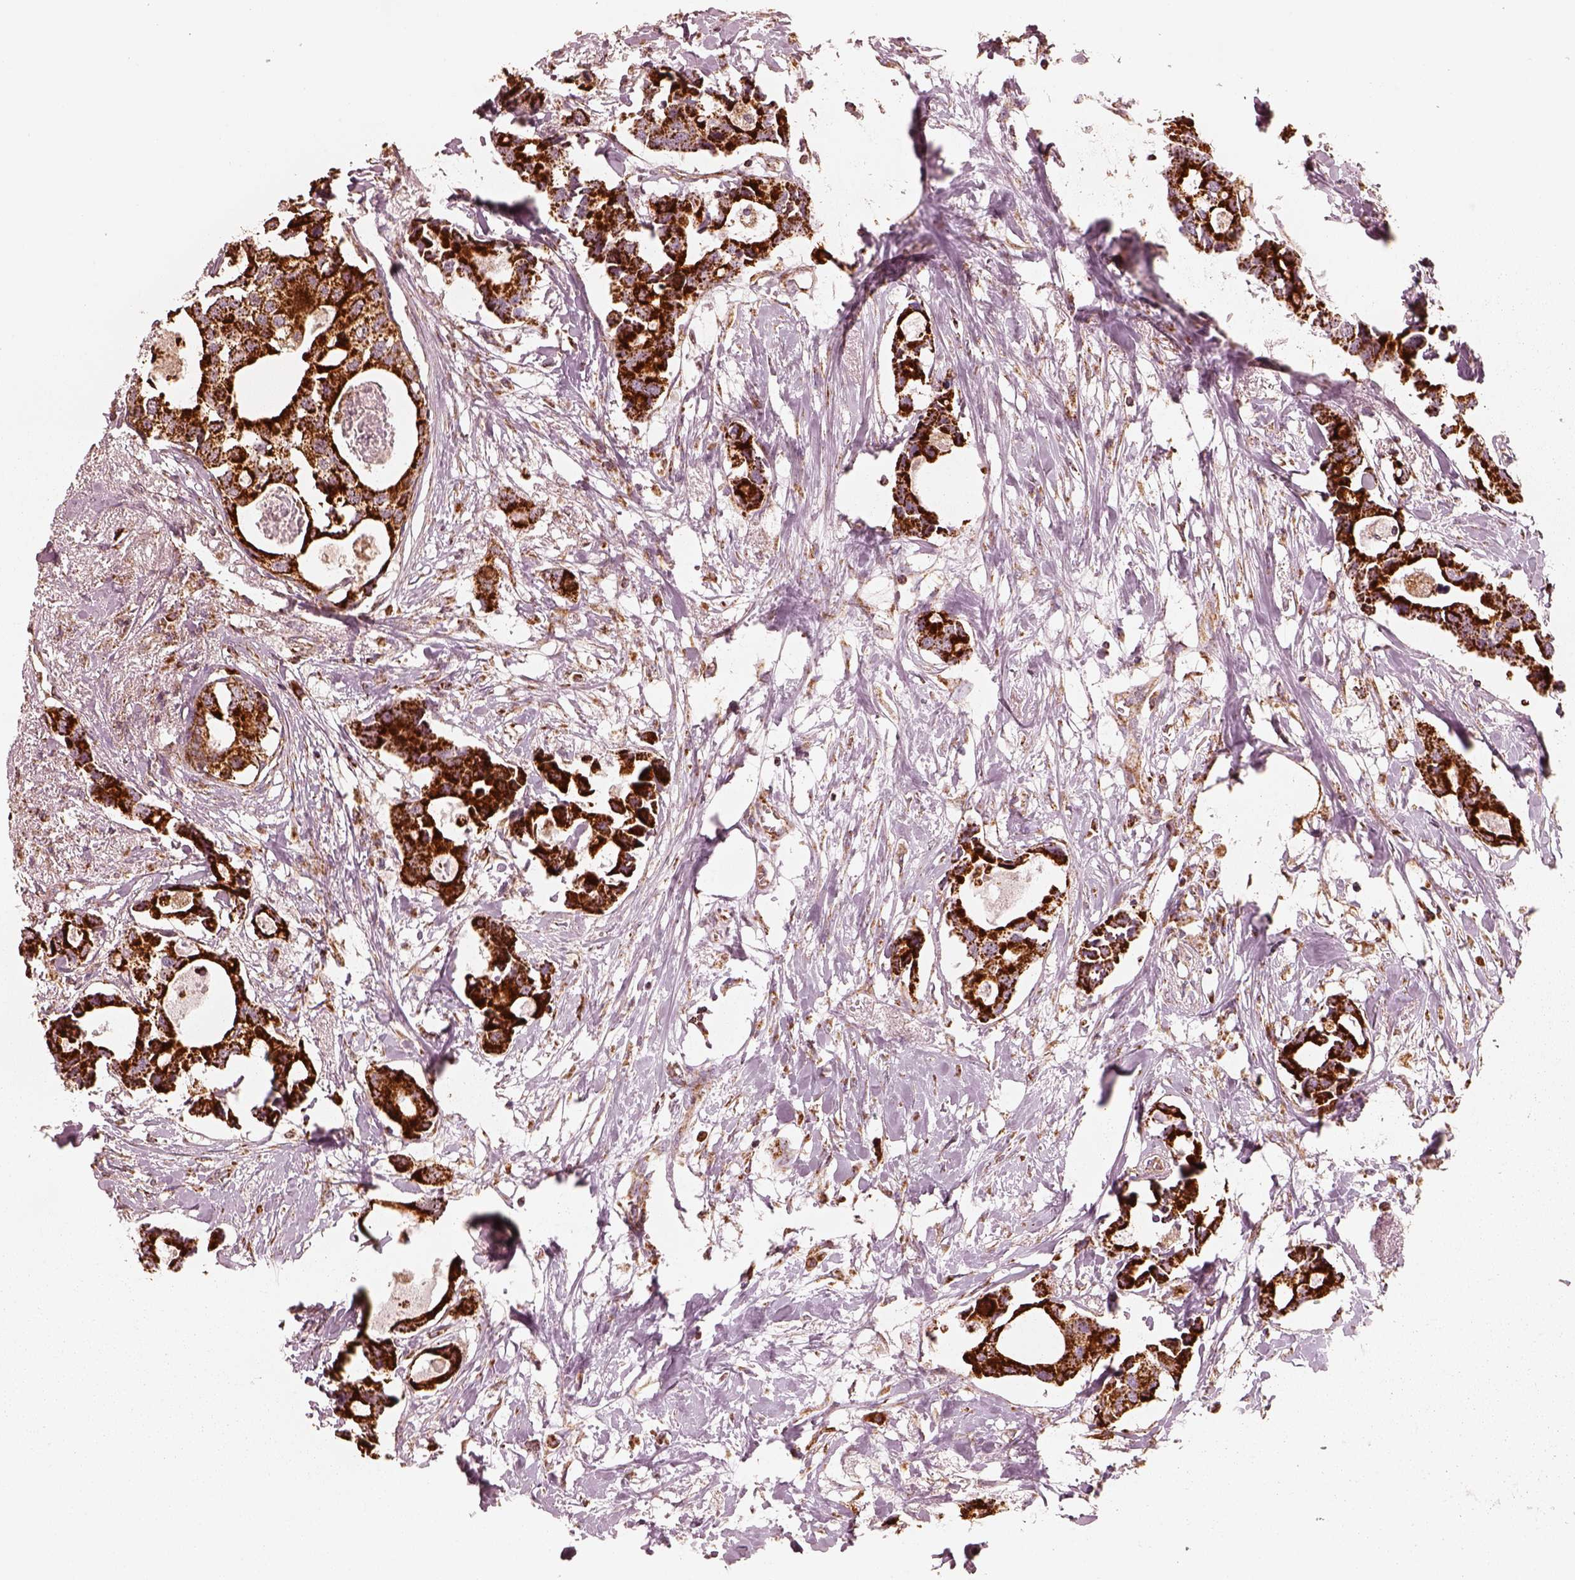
{"staining": {"intensity": "strong", "quantity": ">75%", "location": "cytoplasmic/membranous"}, "tissue": "breast cancer", "cell_type": "Tumor cells", "image_type": "cancer", "snomed": [{"axis": "morphology", "description": "Duct carcinoma"}, {"axis": "topography", "description": "Breast"}], "caption": "This photomicrograph demonstrates immunohistochemistry (IHC) staining of human breast cancer, with high strong cytoplasmic/membranous positivity in about >75% of tumor cells.", "gene": "ENTPD6", "patient": {"sex": "female", "age": 83}}